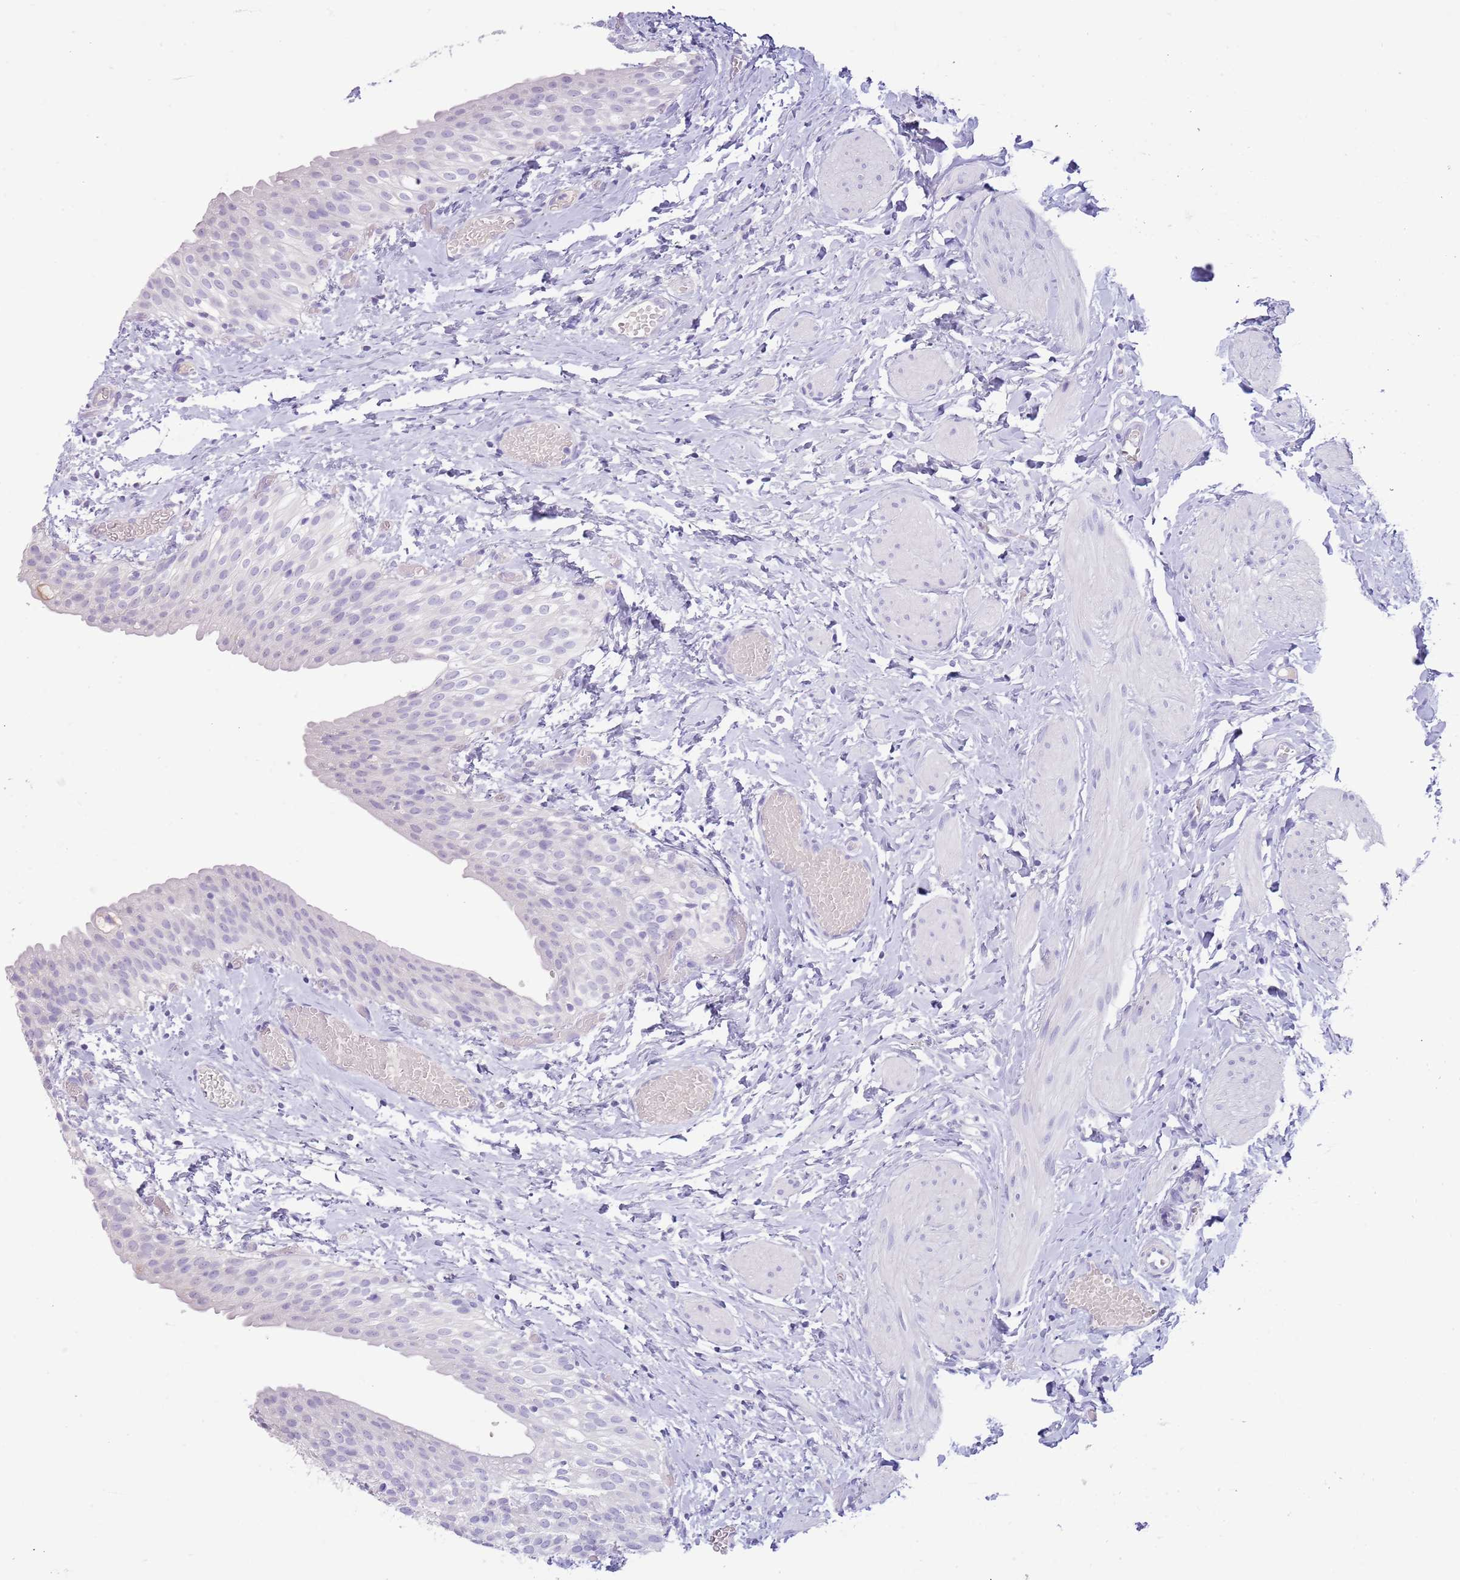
{"staining": {"intensity": "negative", "quantity": "none", "location": "none"}, "tissue": "urinary bladder", "cell_type": "Urothelial cells", "image_type": "normal", "snomed": [{"axis": "morphology", "description": "Normal tissue, NOS"}, {"axis": "topography", "description": "Urinary bladder"}], "caption": "High magnification brightfield microscopy of normal urinary bladder stained with DAB (brown) and counterstained with hematoxylin (blue): urothelial cells show no significant positivity.", "gene": "TOX2", "patient": {"sex": "male", "age": 1}}